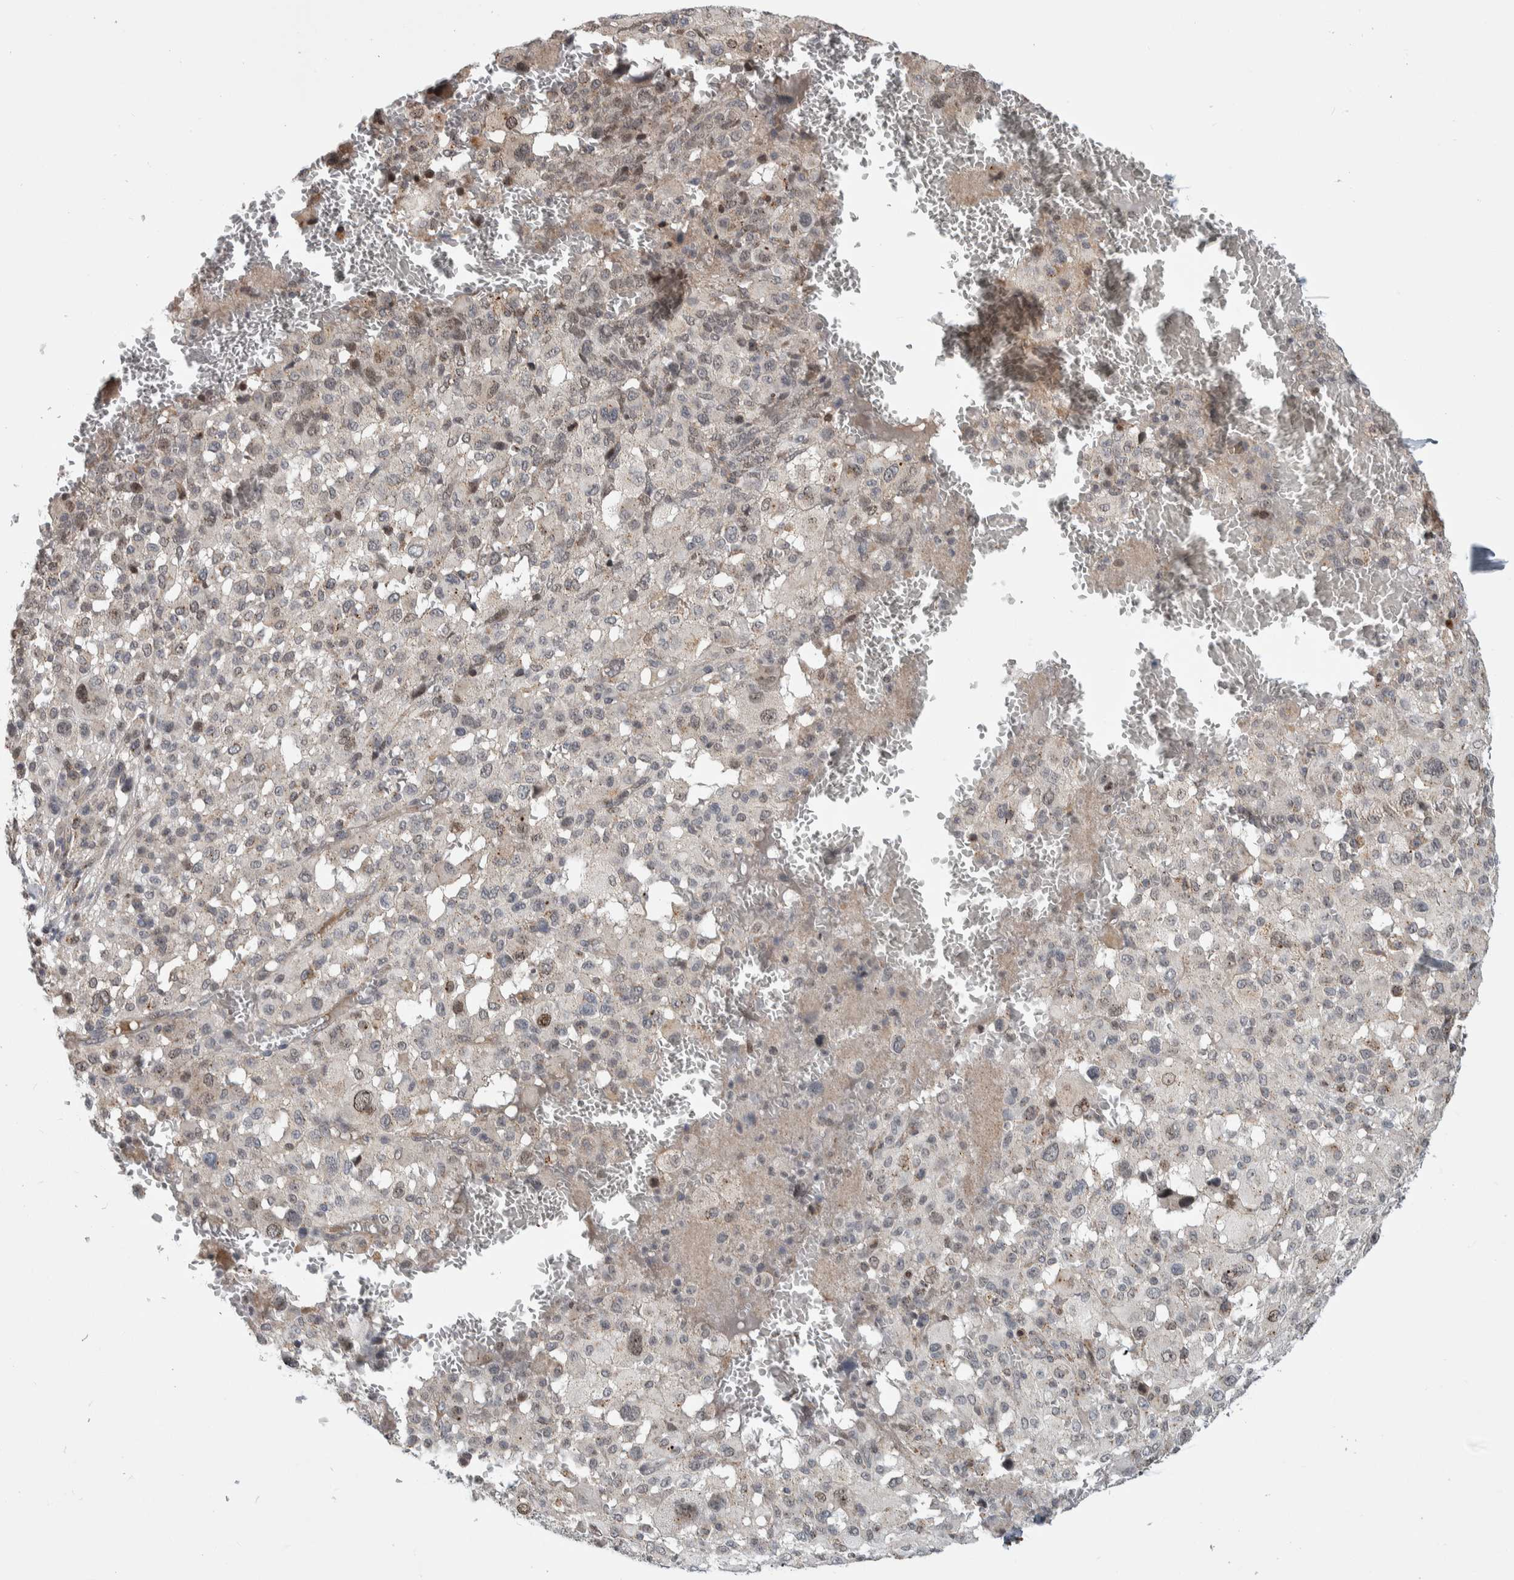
{"staining": {"intensity": "weak", "quantity": "<25%", "location": "nuclear"}, "tissue": "melanoma", "cell_type": "Tumor cells", "image_type": "cancer", "snomed": [{"axis": "morphology", "description": "Malignant melanoma, Metastatic site"}, {"axis": "topography", "description": "Skin"}], "caption": "Immunohistochemistry (IHC) image of neoplastic tissue: human malignant melanoma (metastatic site) stained with DAB (3,3'-diaminobenzidine) displays no significant protein staining in tumor cells.", "gene": "MSL1", "patient": {"sex": "female", "age": 74}}